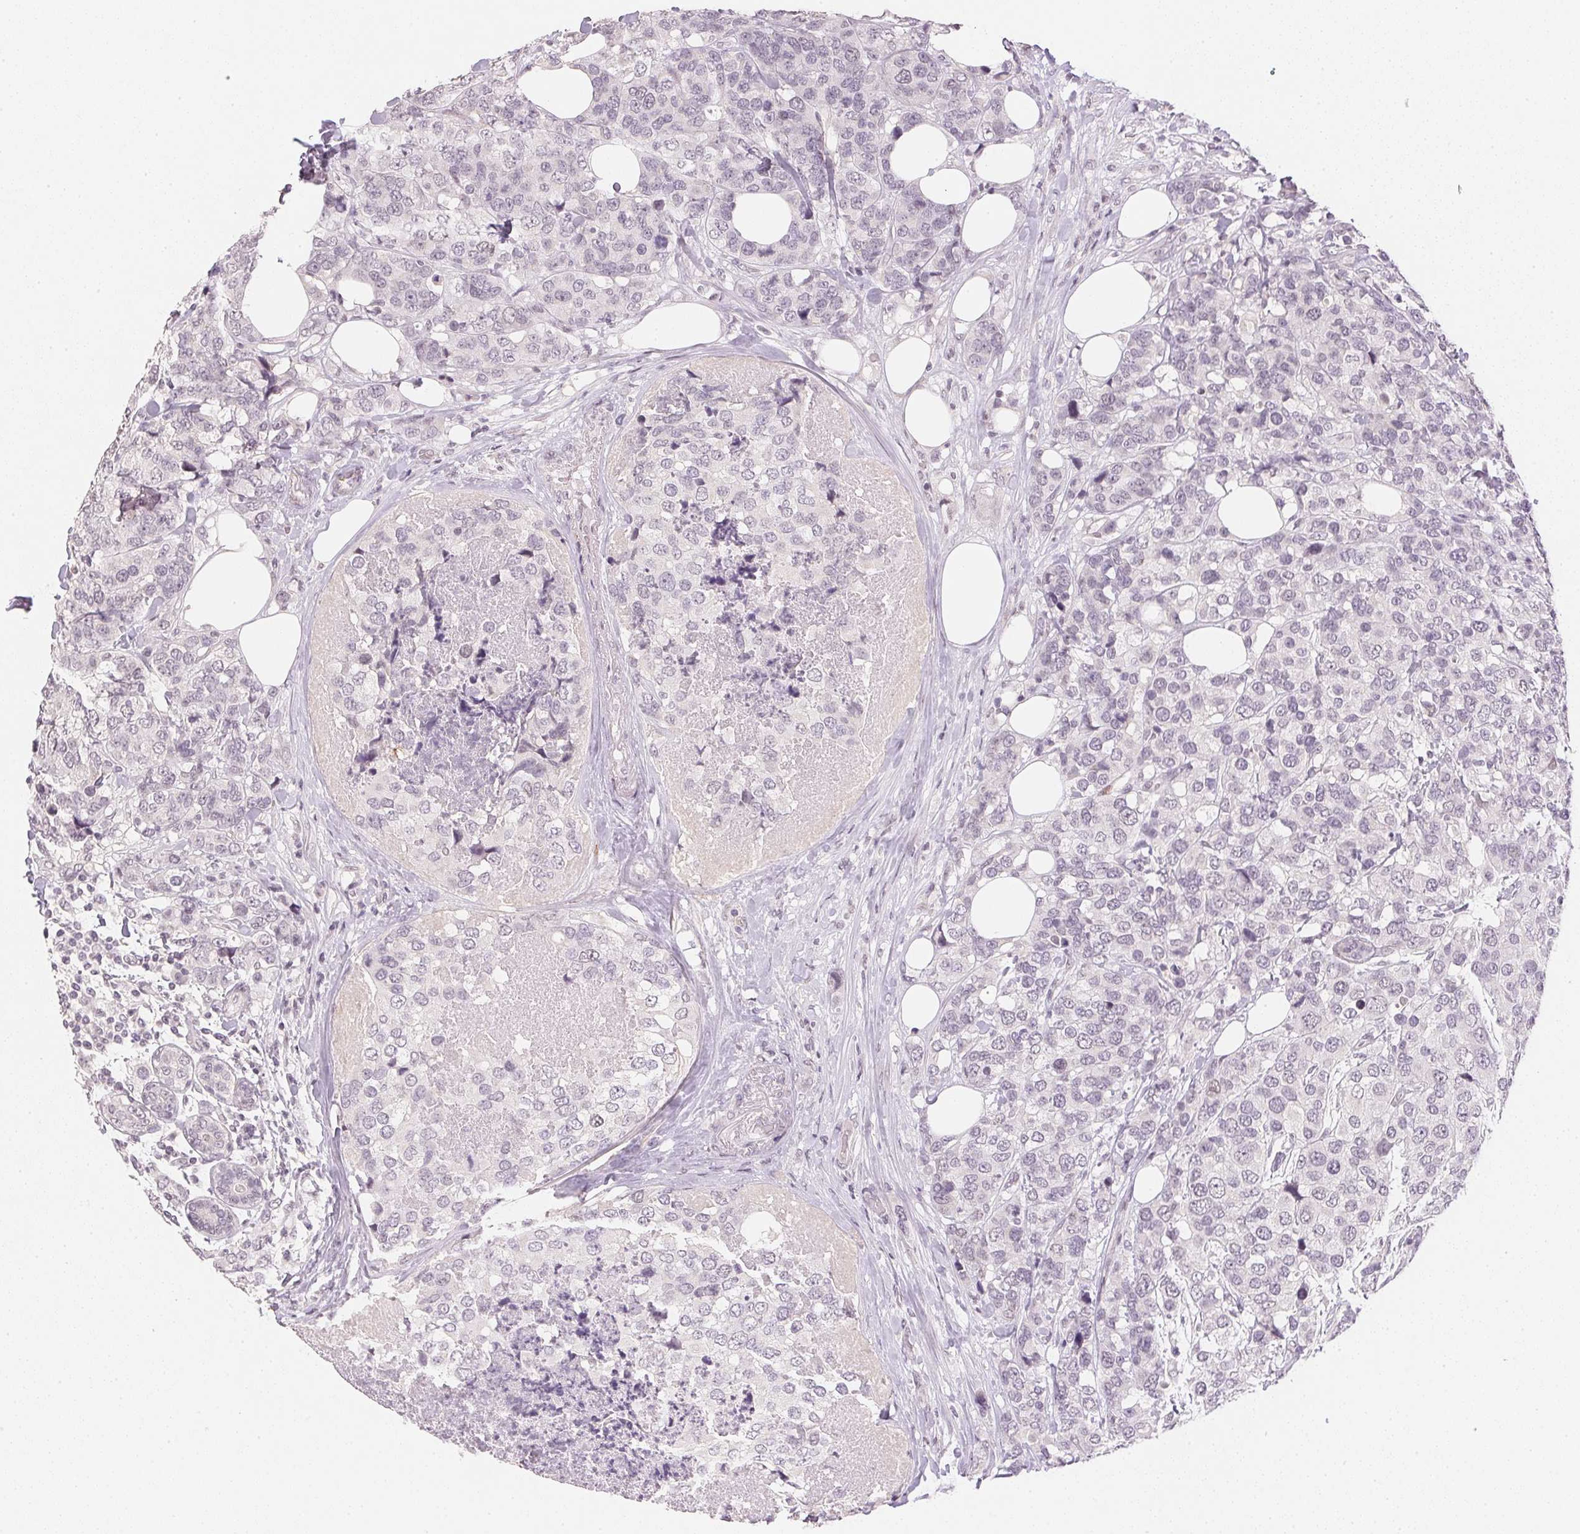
{"staining": {"intensity": "negative", "quantity": "none", "location": "none"}, "tissue": "breast cancer", "cell_type": "Tumor cells", "image_type": "cancer", "snomed": [{"axis": "morphology", "description": "Lobular carcinoma"}, {"axis": "topography", "description": "Breast"}], "caption": "The image displays no significant staining in tumor cells of lobular carcinoma (breast). Brightfield microscopy of immunohistochemistry (IHC) stained with DAB (brown) and hematoxylin (blue), captured at high magnification.", "gene": "SMTN", "patient": {"sex": "female", "age": 59}}